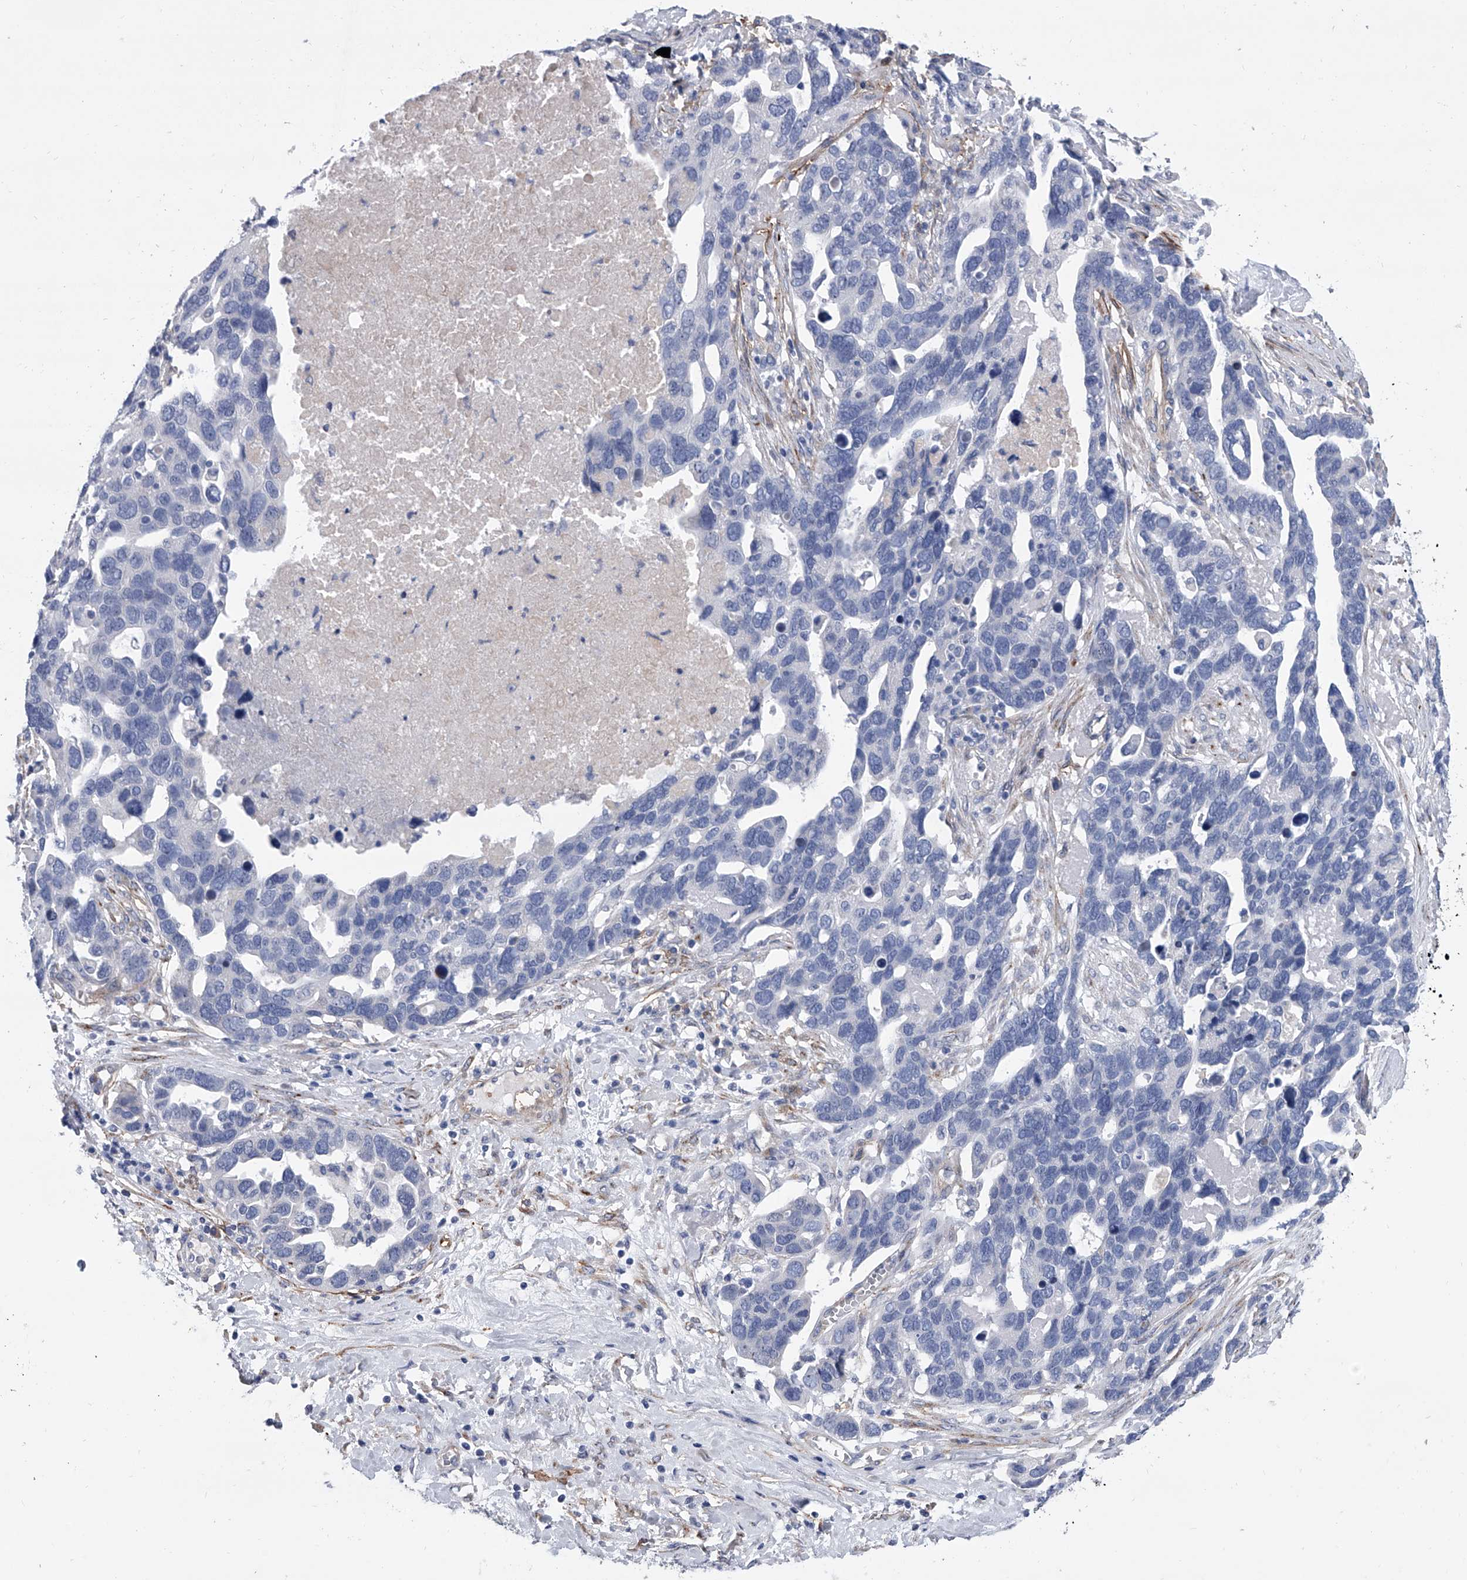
{"staining": {"intensity": "negative", "quantity": "none", "location": "none"}, "tissue": "ovarian cancer", "cell_type": "Tumor cells", "image_type": "cancer", "snomed": [{"axis": "morphology", "description": "Cystadenocarcinoma, serous, NOS"}, {"axis": "topography", "description": "Ovary"}], "caption": "An immunohistochemistry image of ovarian cancer (serous cystadenocarcinoma) is shown. There is no staining in tumor cells of ovarian cancer (serous cystadenocarcinoma).", "gene": "ALG14", "patient": {"sex": "female", "age": 54}}